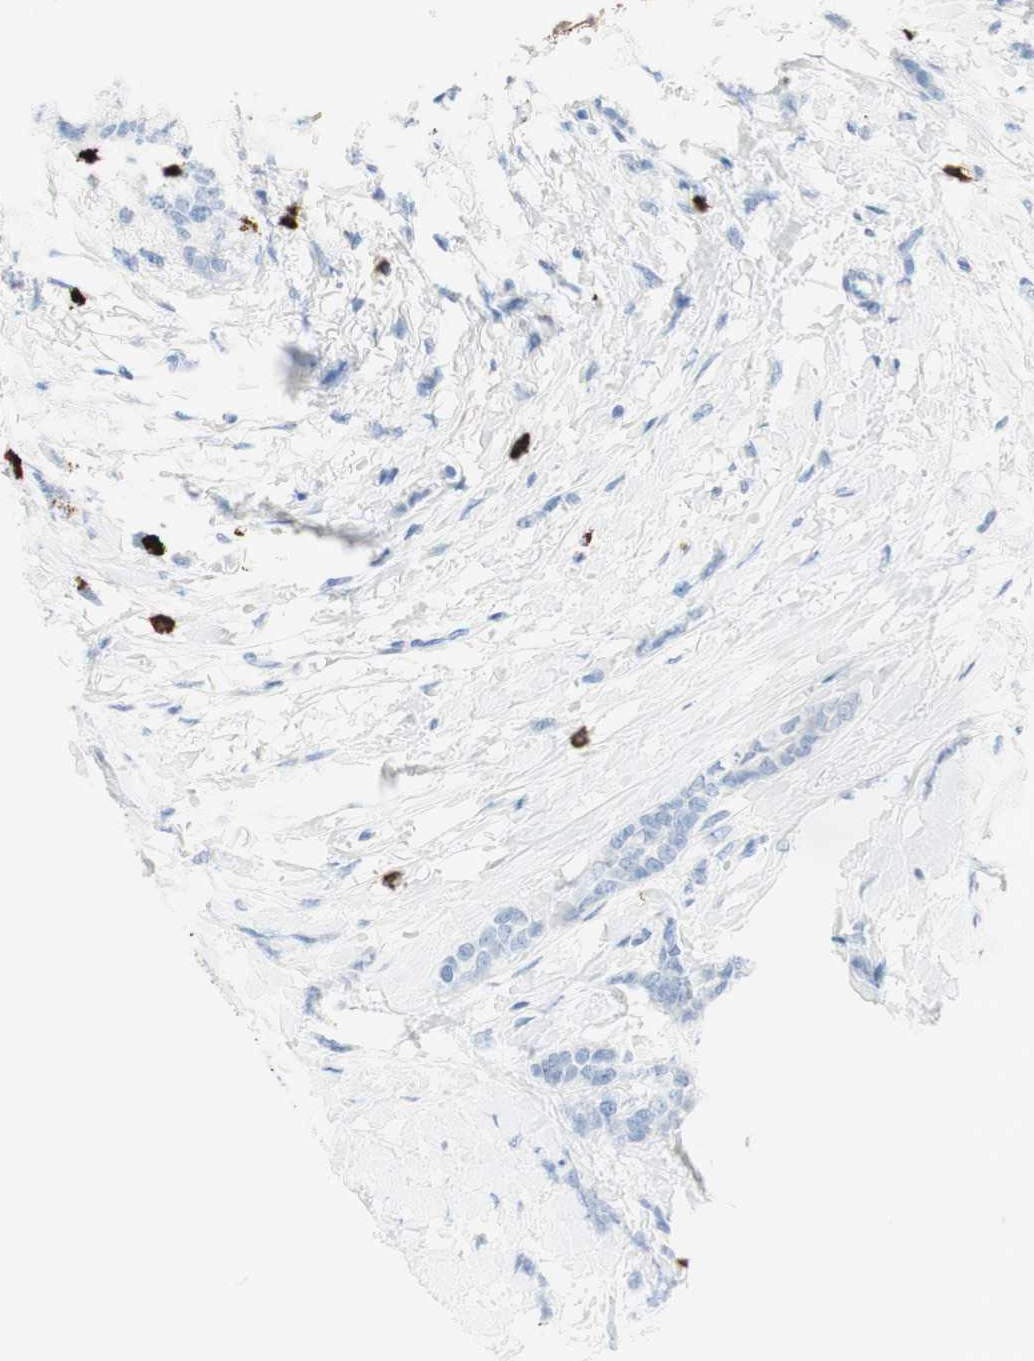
{"staining": {"intensity": "negative", "quantity": "none", "location": "none"}, "tissue": "breast cancer", "cell_type": "Tumor cells", "image_type": "cancer", "snomed": [{"axis": "morphology", "description": "Lobular carcinoma, in situ"}, {"axis": "morphology", "description": "Lobular carcinoma"}, {"axis": "topography", "description": "Breast"}], "caption": "Human breast cancer stained for a protein using immunohistochemistry displays no positivity in tumor cells.", "gene": "CEACAM1", "patient": {"sex": "female", "age": 41}}